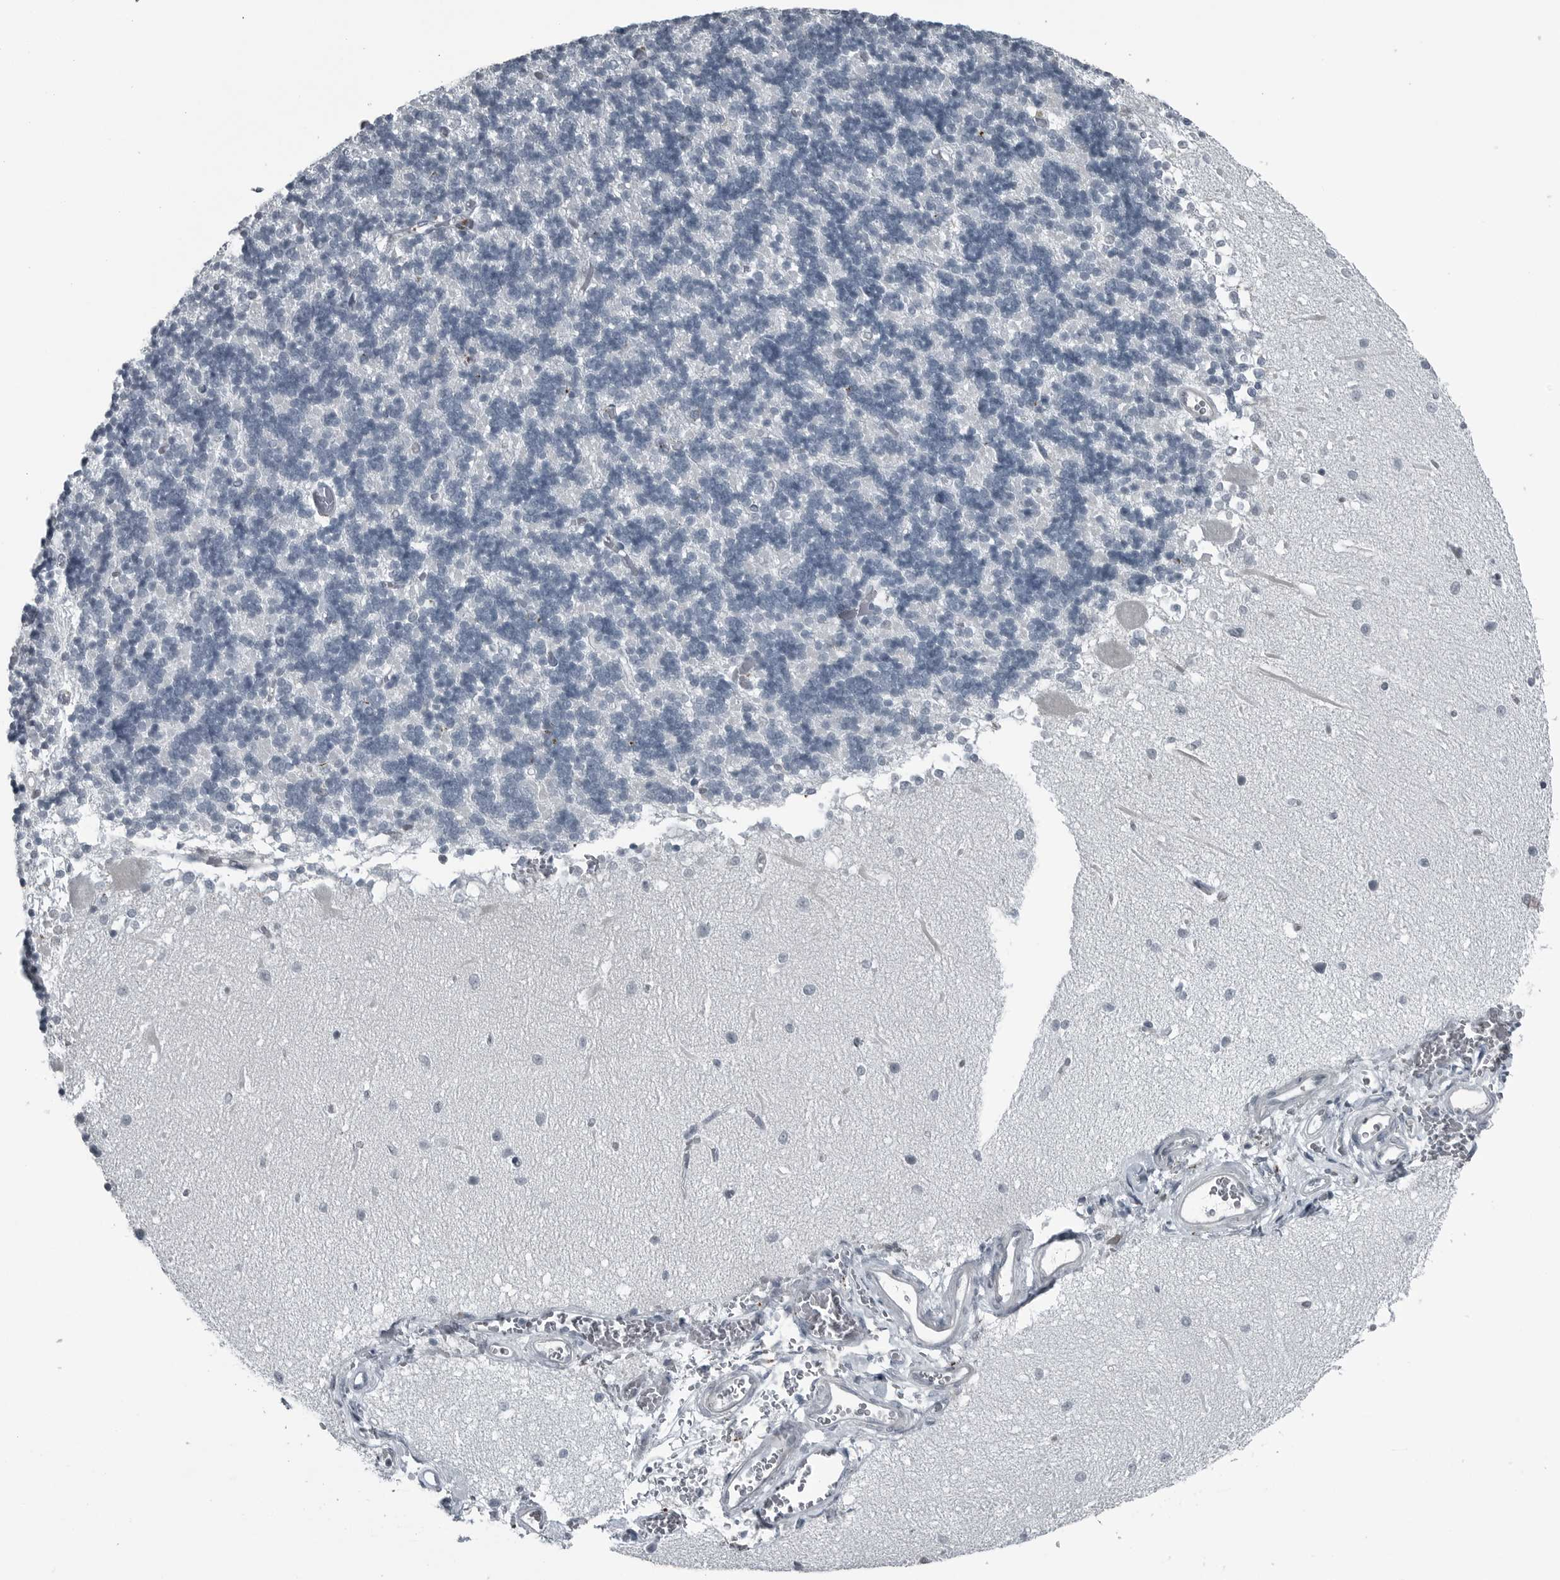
{"staining": {"intensity": "negative", "quantity": "none", "location": "none"}, "tissue": "cerebellum", "cell_type": "Cells in granular layer", "image_type": "normal", "snomed": [{"axis": "morphology", "description": "Normal tissue, NOS"}, {"axis": "topography", "description": "Cerebellum"}], "caption": "This is an IHC image of benign cerebellum. There is no staining in cells in granular layer.", "gene": "GAK", "patient": {"sex": "male", "age": 37}}